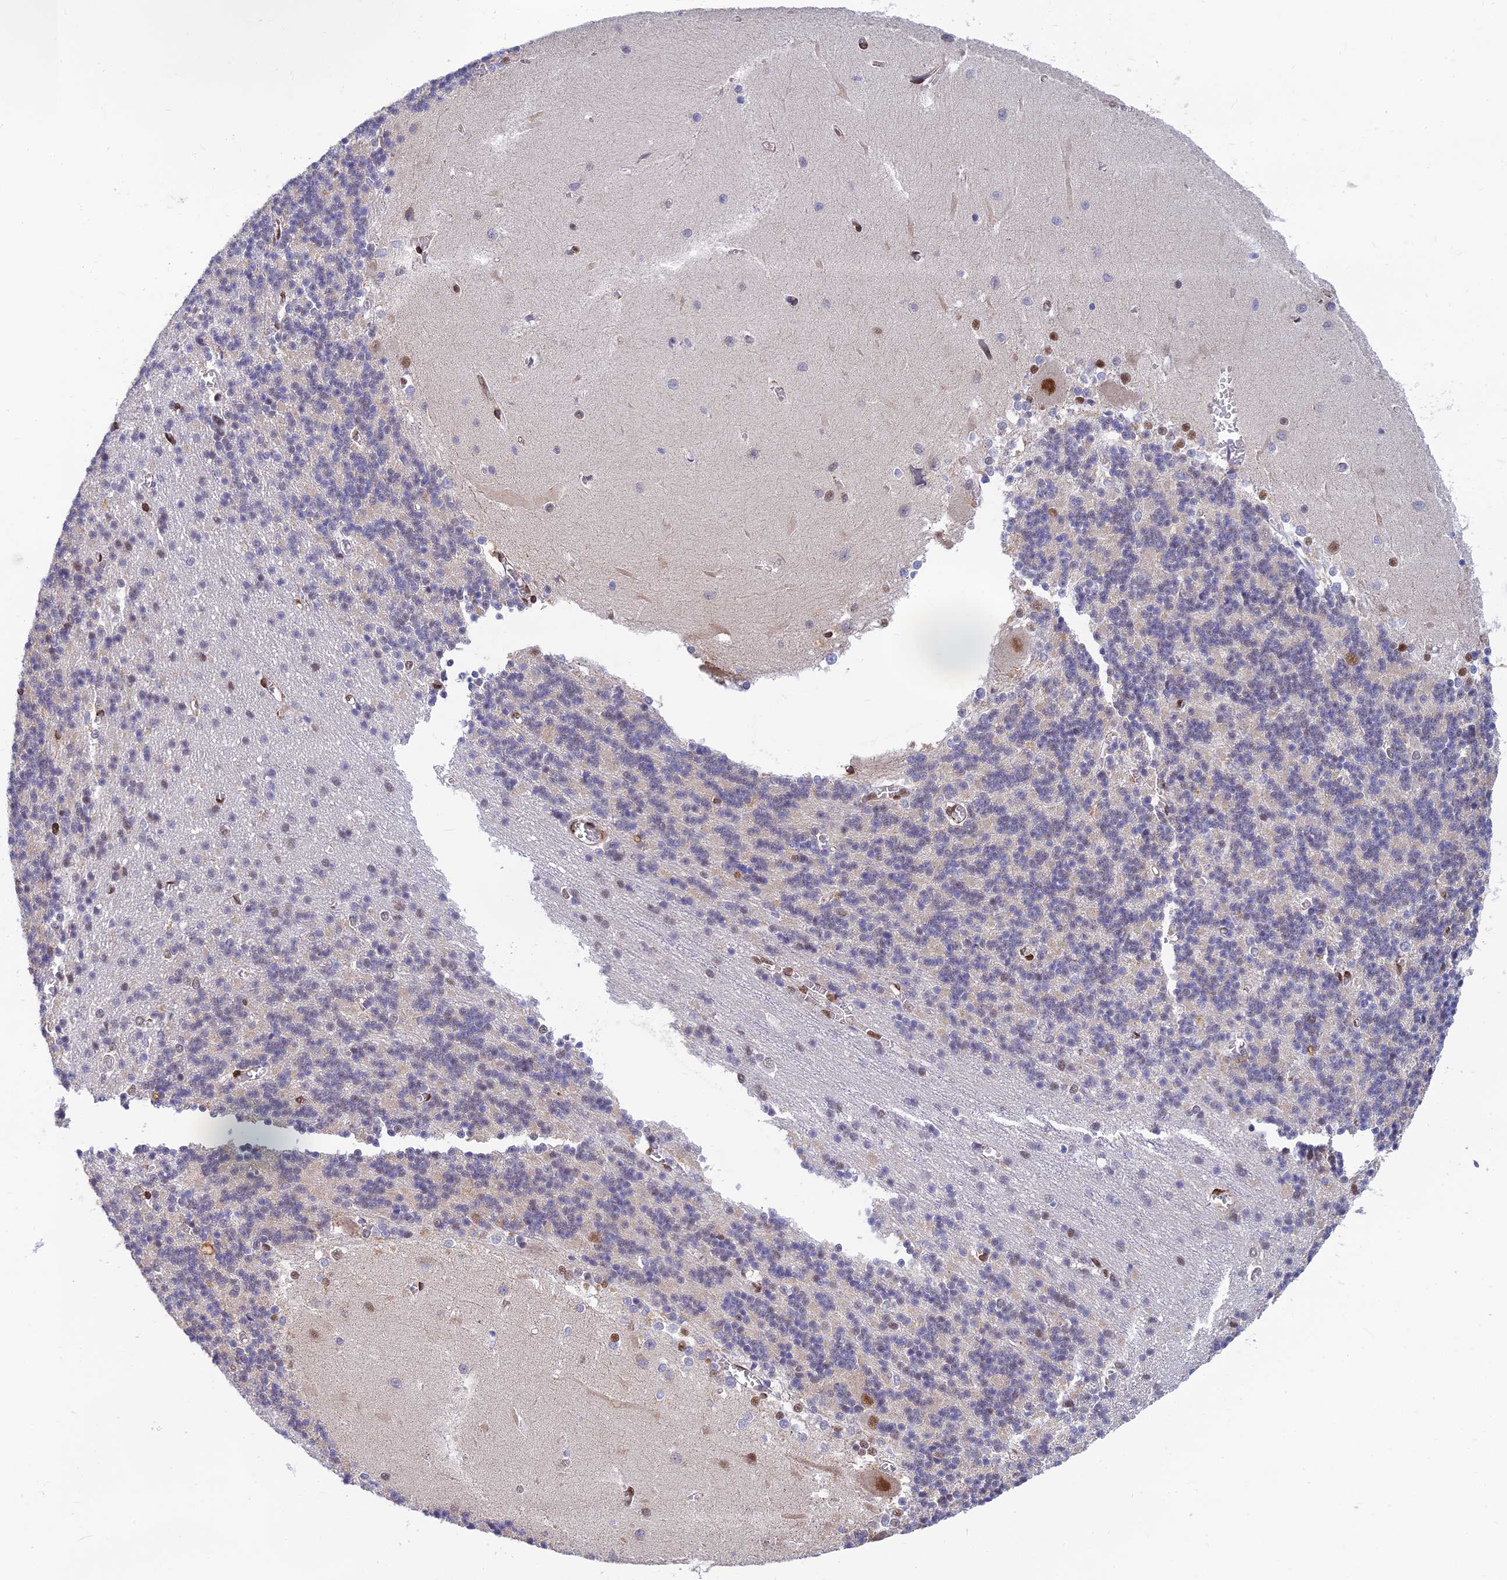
{"staining": {"intensity": "negative", "quantity": "none", "location": "none"}, "tissue": "cerebellum", "cell_type": "Cells in granular layer", "image_type": "normal", "snomed": [{"axis": "morphology", "description": "Normal tissue, NOS"}, {"axis": "topography", "description": "Cerebellum"}], "caption": "Unremarkable cerebellum was stained to show a protein in brown. There is no significant staining in cells in granular layer. (DAB IHC, high magnification).", "gene": "CLK4", "patient": {"sex": "male", "age": 37}}